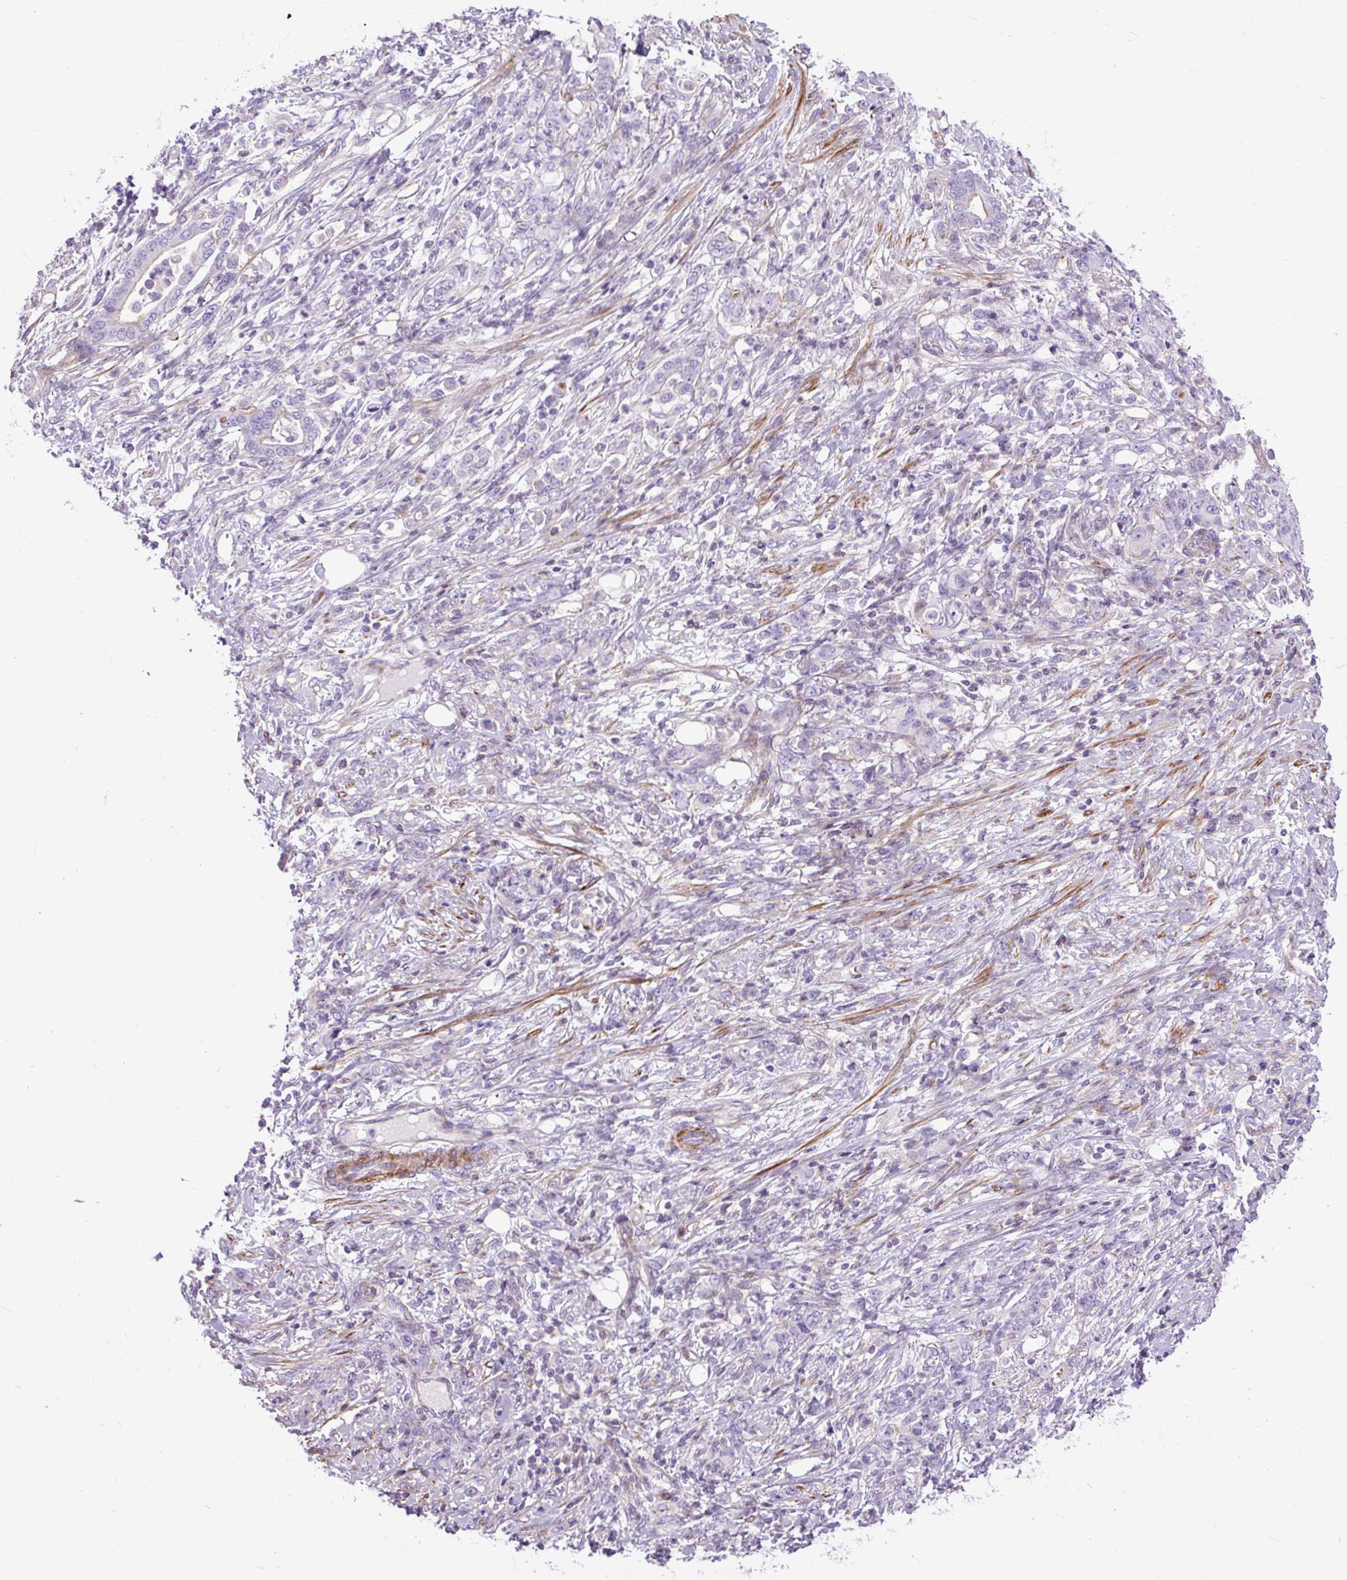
{"staining": {"intensity": "negative", "quantity": "none", "location": "none"}, "tissue": "stomach cancer", "cell_type": "Tumor cells", "image_type": "cancer", "snomed": [{"axis": "morphology", "description": "Adenocarcinoma, NOS"}, {"axis": "topography", "description": "Stomach"}], "caption": "High magnification brightfield microscopy of stomach cancer (adenocarcinoma) stained with DAB (3,3'-diaminobenzidine) (brown) and counterstained with hematoxylin (blue): tumor cells show no significant positivity.", "gene": "ZNF197", "patient": {"sex": "female", "age": 79}}